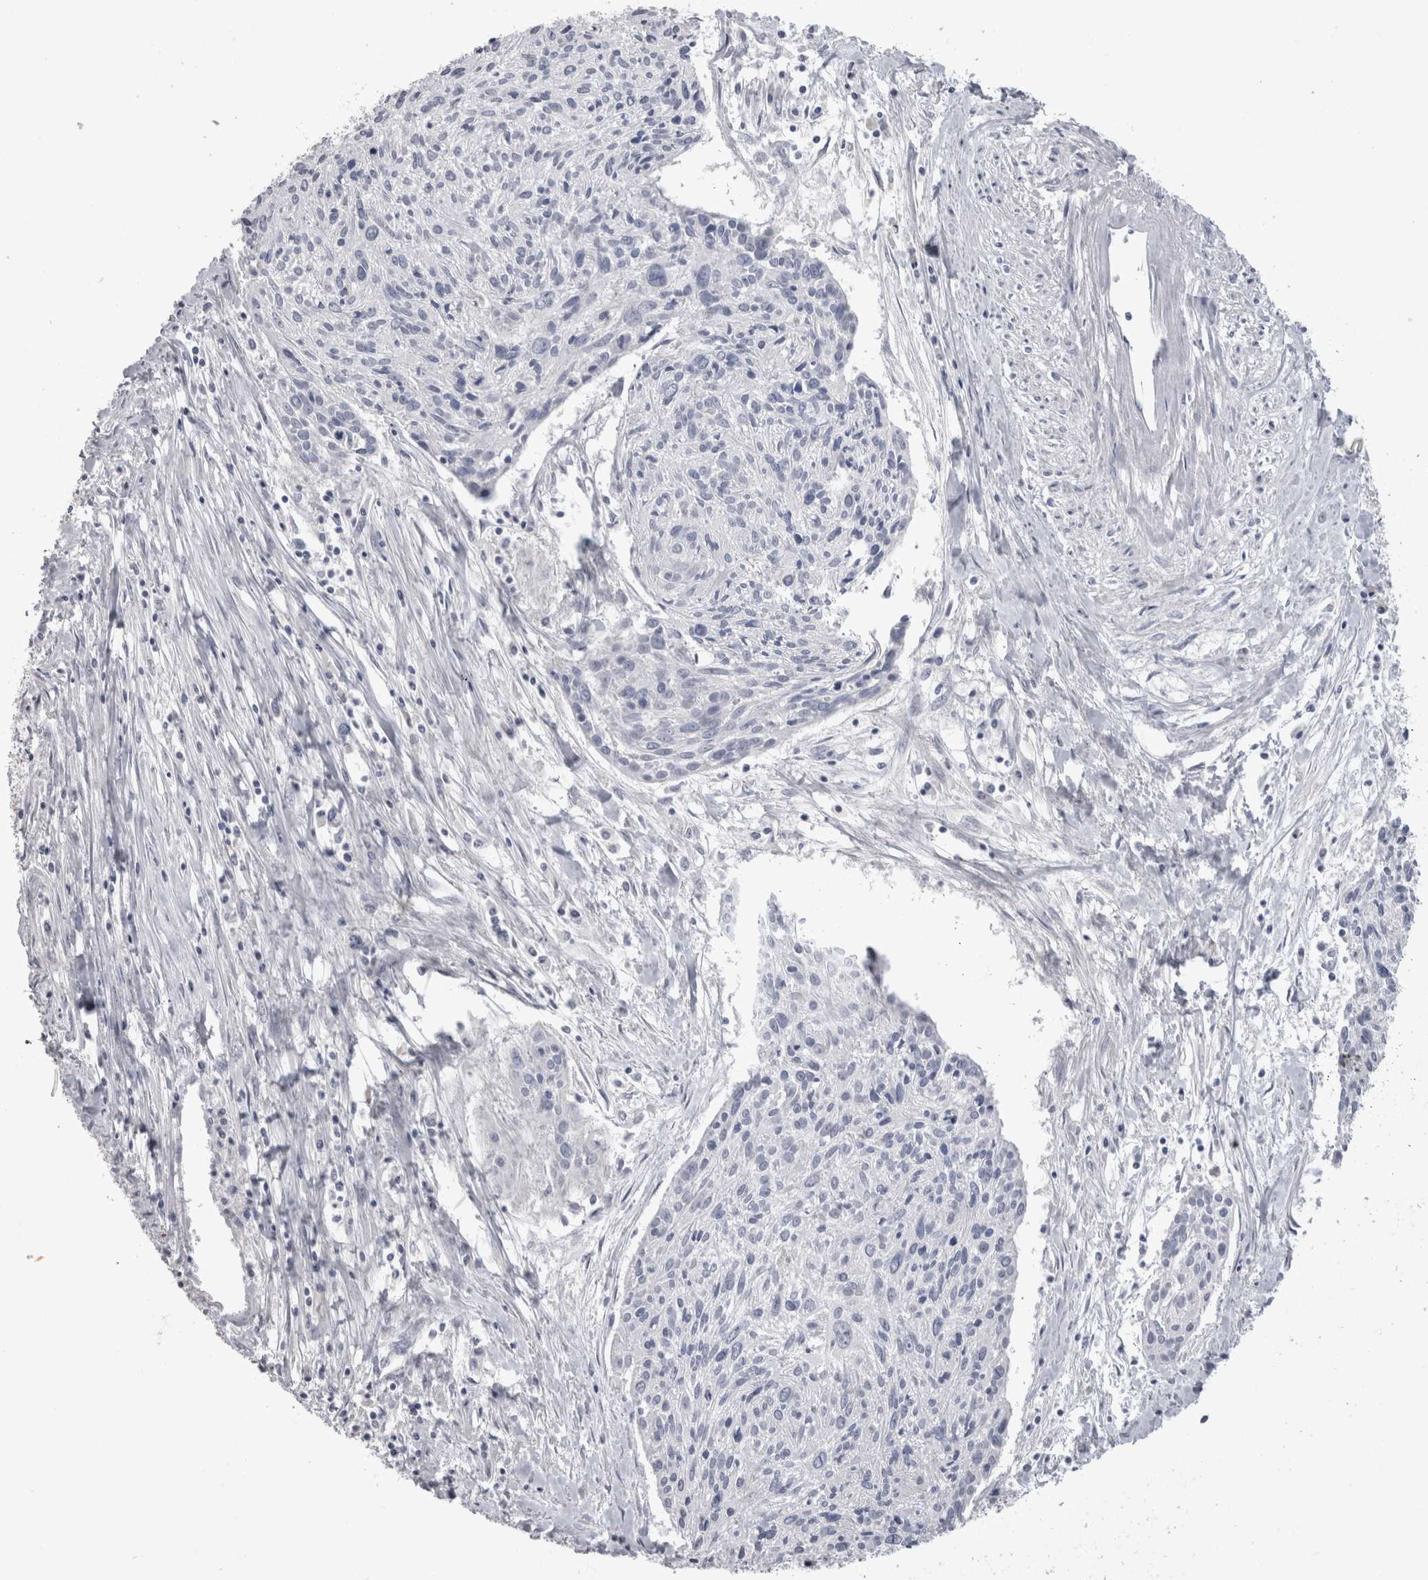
{"staining": {"intensity": "negative", "quantity": "none", "location": "none"}, "tissue": "cervical cancer", "cell_type": "Tumor cells", "image_type": "cancer", "snomed": [{"axis": "morphology", "description": "Squamous cell carcinoma, NOS"}, {"axis": "topography", "description": "Cervix"}], "caption": "High power microscopy histopathology image of an immunohistochemistry (IHC) histopathology image of cervical squamous cell carcinoma, revealing no significant positivity in tumor cells. (Stains: DAB IHC with hematoxylin counter stain, Microscopy: brightfield microscopy at high magnification).", "gene": "ADAM2", "patient": {"sex": "female", "age": 51}}